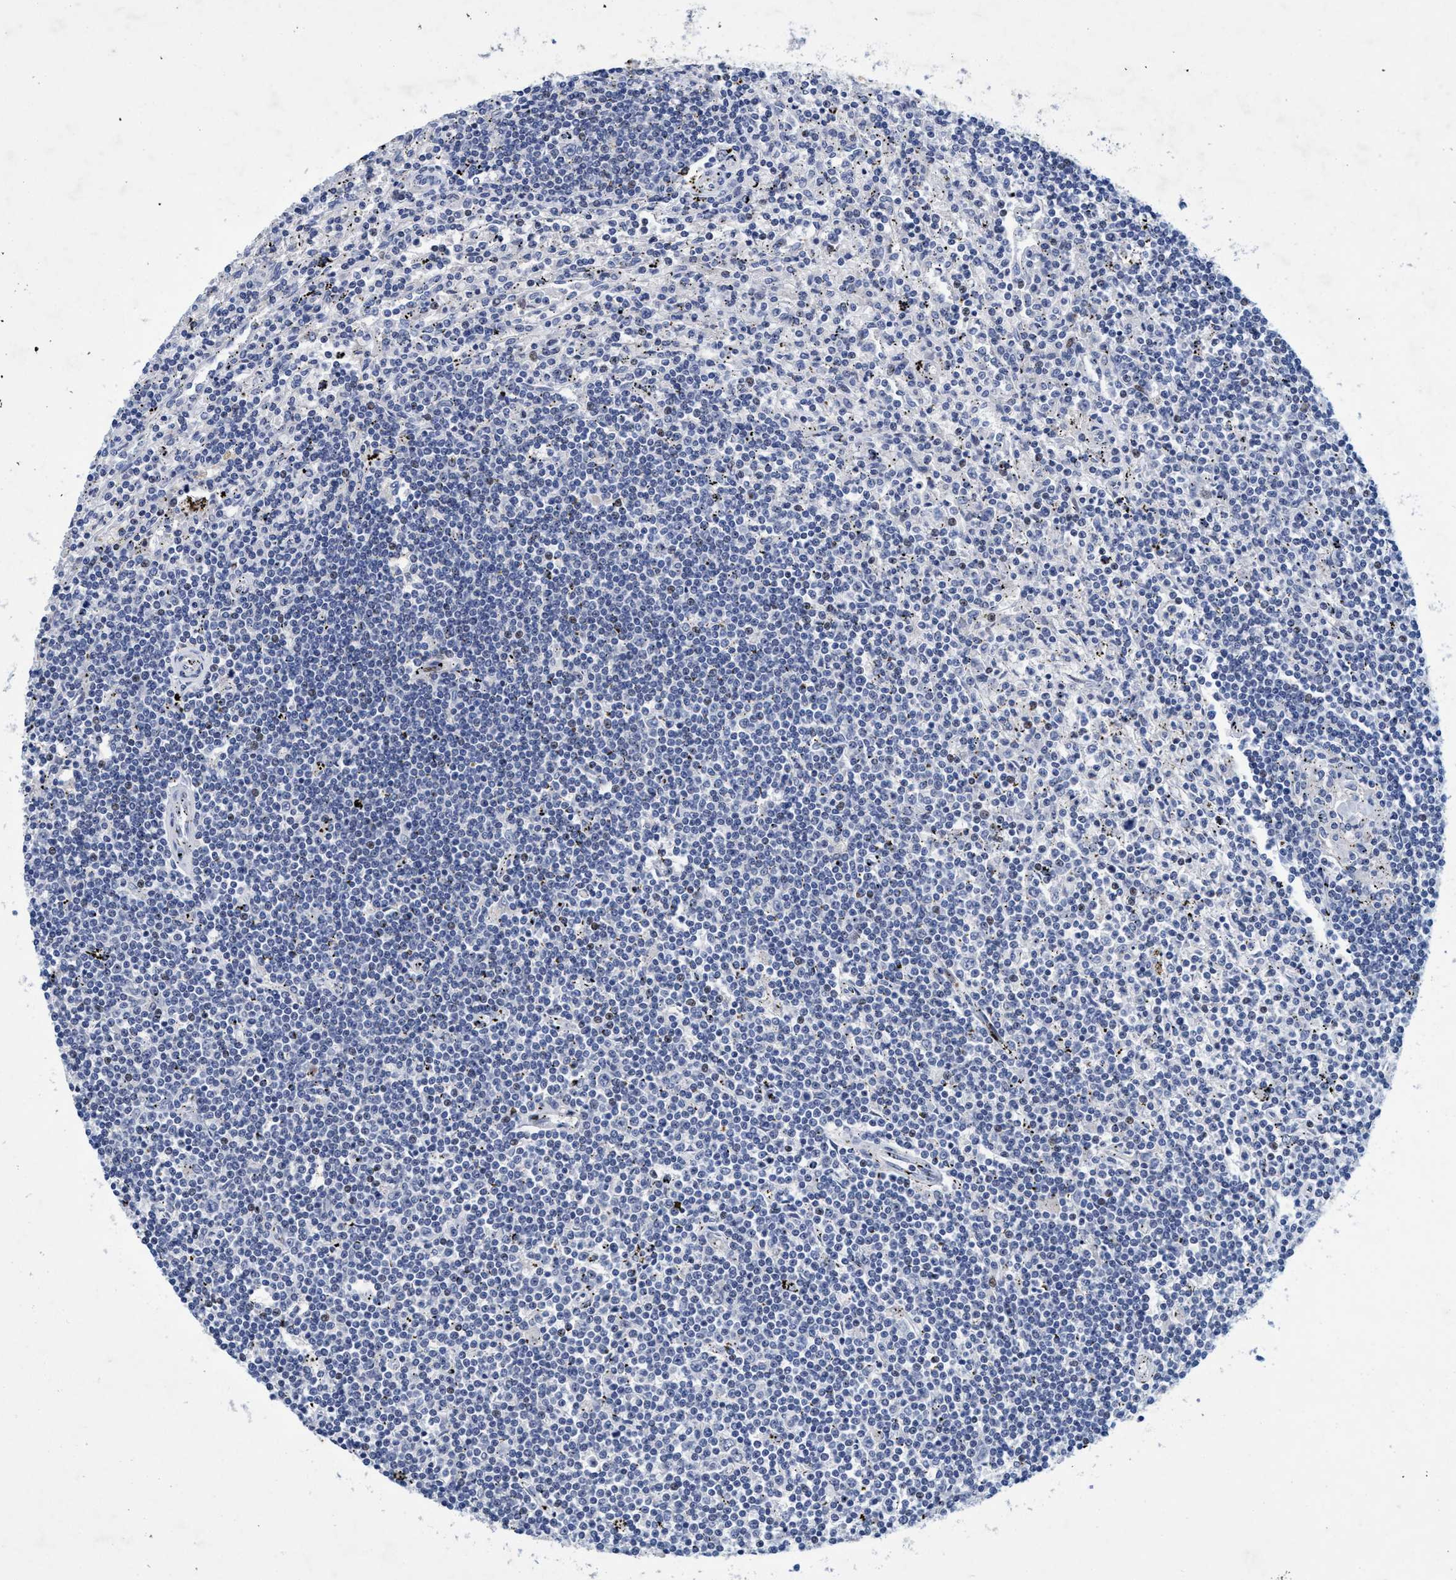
{"staining": {"intensity": "negative", "quantity": "none", "location": "none"}, "tissue": "lymphoma", "cell_type": "Tumor cells", "image_type": "cancer", "snomed": [{"axis": "morphology", "description": "Malignant lymphoma, non-Hodgkin's type, Low grade"}, {"axis": "topography", "description": "Spleen"}], "caption": "Lymphoma was stained to show a protein in brown. There is no significant staining in tumor cells.", "gene": "GRB14", "patient": {"sex": "male", "age": 76}}